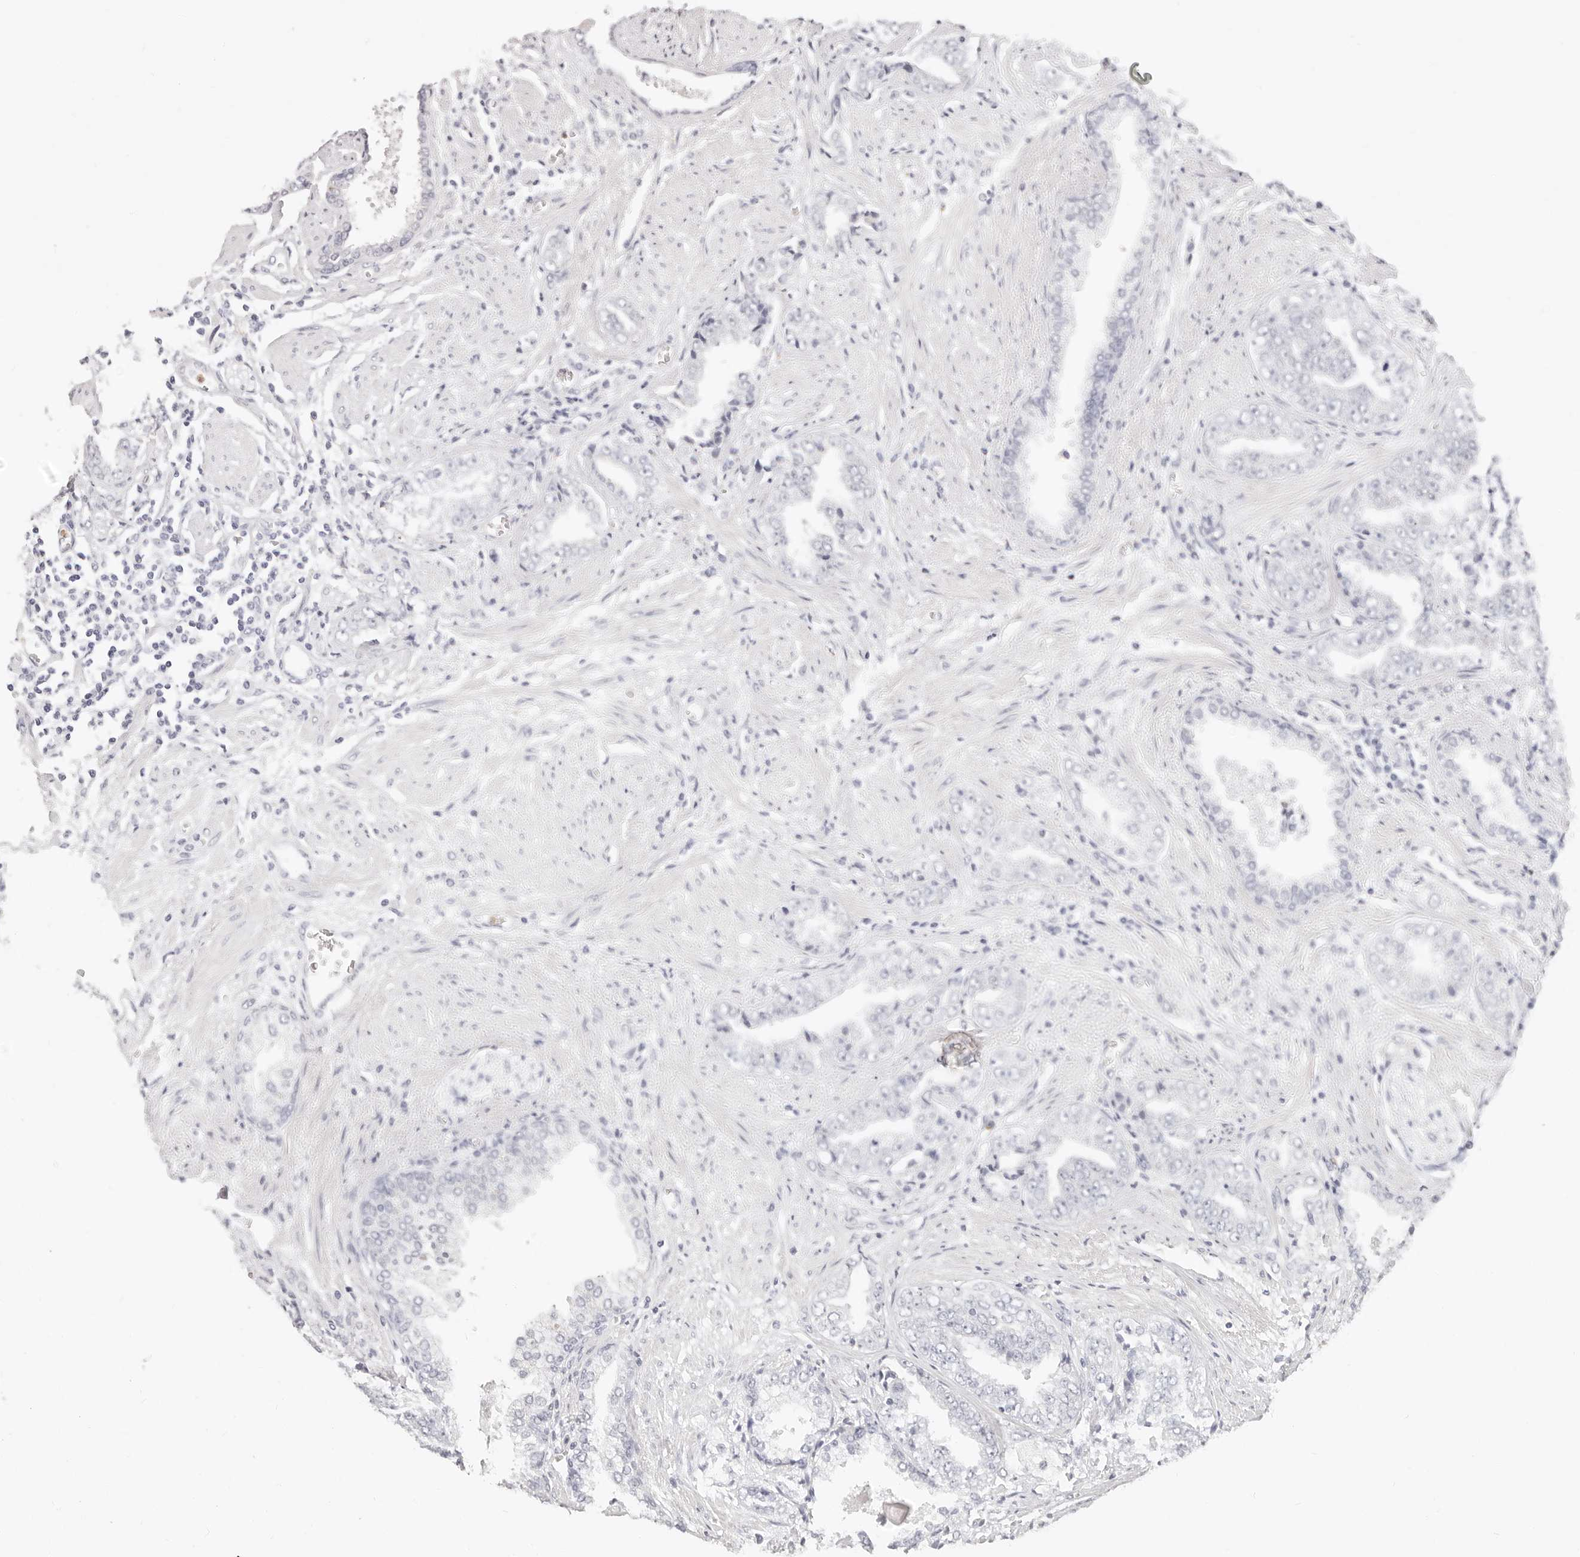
{"staining": {"intensity": "negative", "quantity": "none", "location": "none"}, "tissue": "prostate cancer", "cell_type": "Tumor cells", "image_type": "cancer", "snomed": [{"axis": "morphology", "description": "Adenocarcinoma, High grade"}, {"axis": "topography", "description": "Prostate"}], "caption": "This image is of prostate cancer stained with IHC to label a protein in brown with the nuclei are counter-stained blue. There is no positivity in tumor cells.", "gene": "ASCL1", "patient": {"sex": "male", "age": 71}}